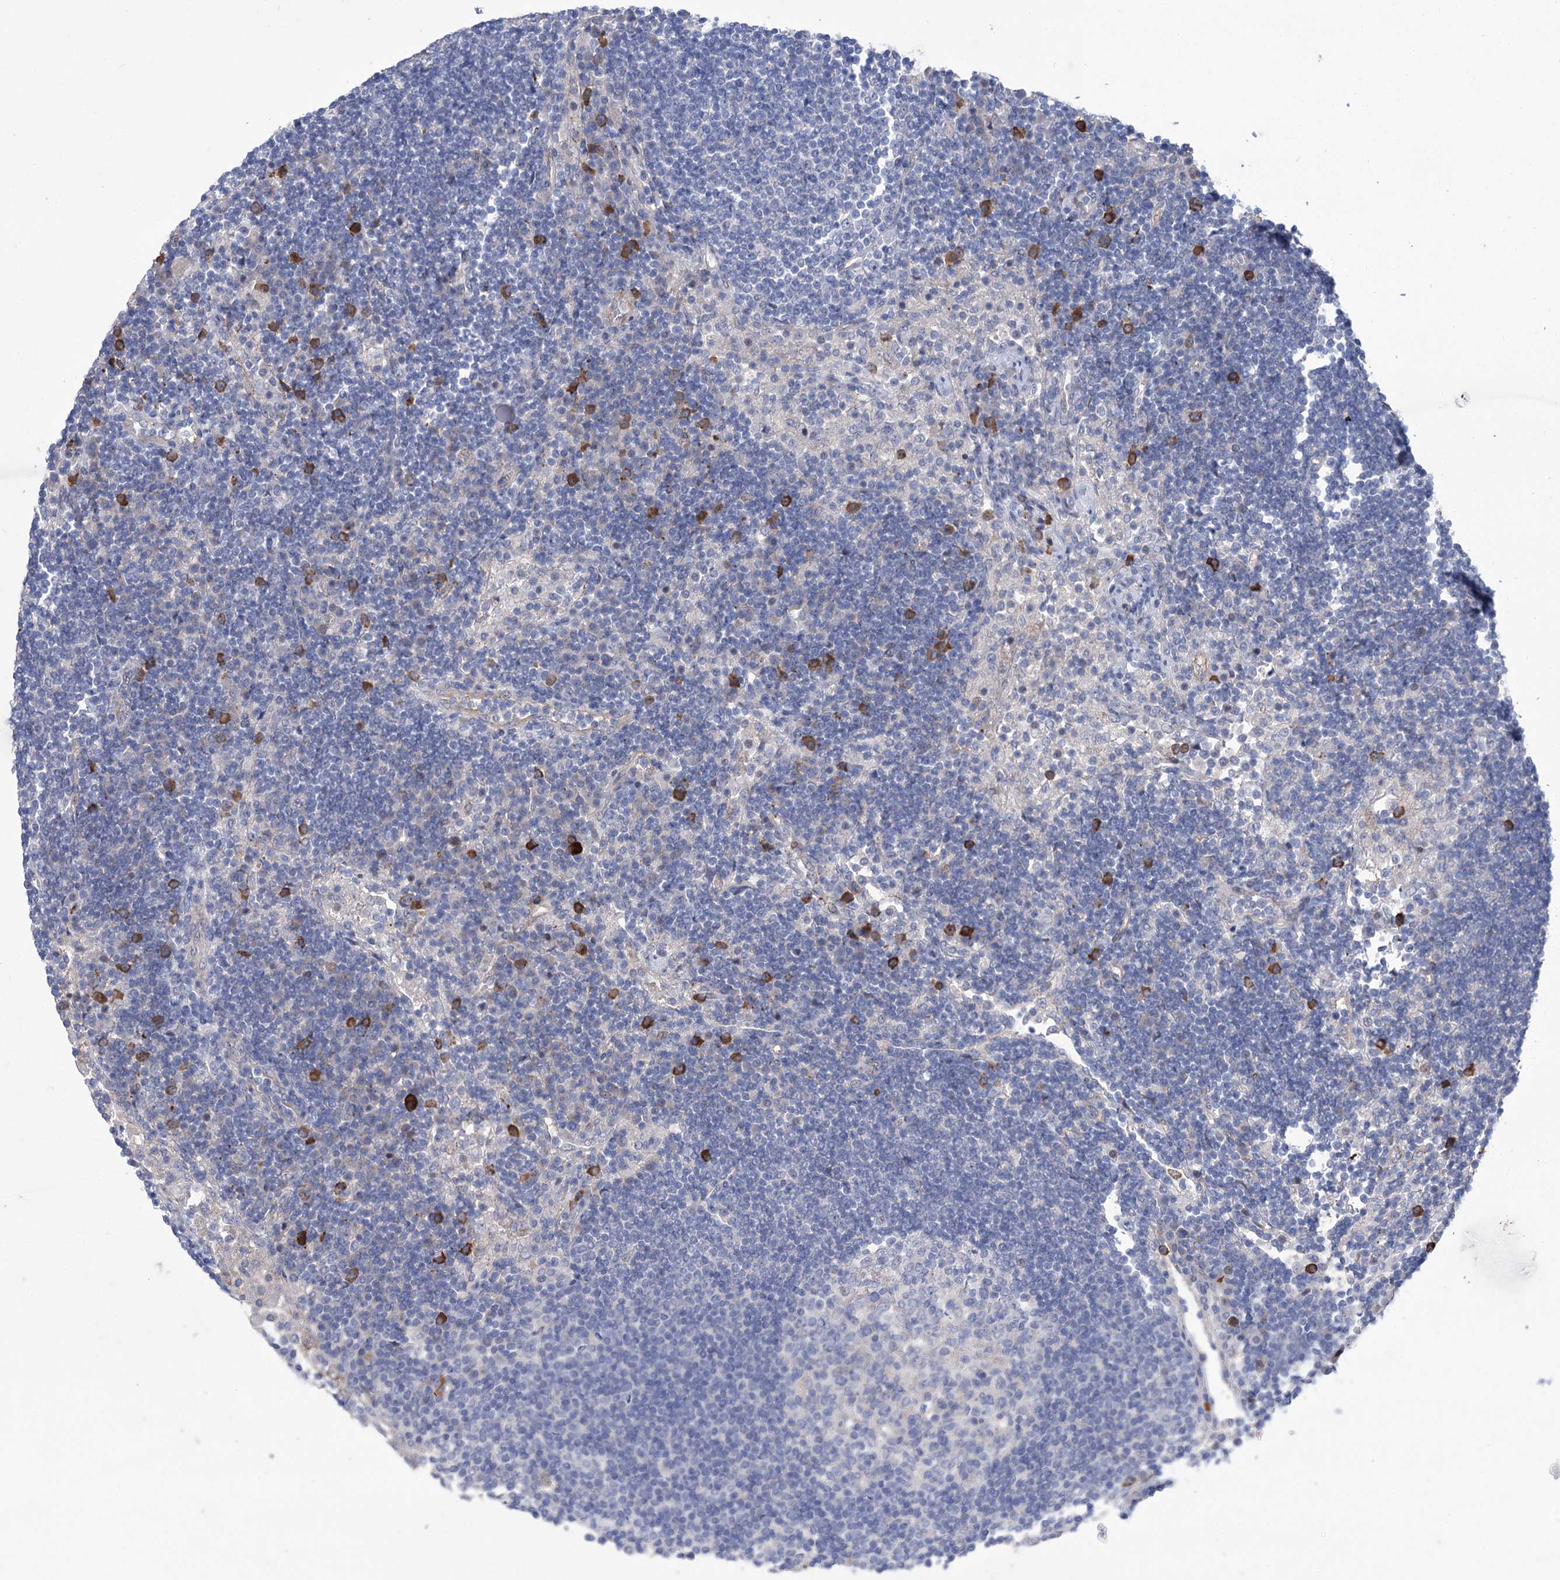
{"staining": {"intensity": "negative", "quantity": "none", "location": "none"}, "tissue": "lymph node", "cell_type": "Germinal center cells", "image_type": "normal", "snomed": [{"axis": "morphology", "description": "Normal tissue, NOS"}, {"axis": "topography", "description": "Lymph node"}], "caption": "Germinal center cells are negative for protein expression in benign human lymph node. (Brightfield microscopy of DAB immunohistochemistry (IHC) at high magnification).", "gene": "CEP164", "patient": {"sex": "female", "age": 53}}